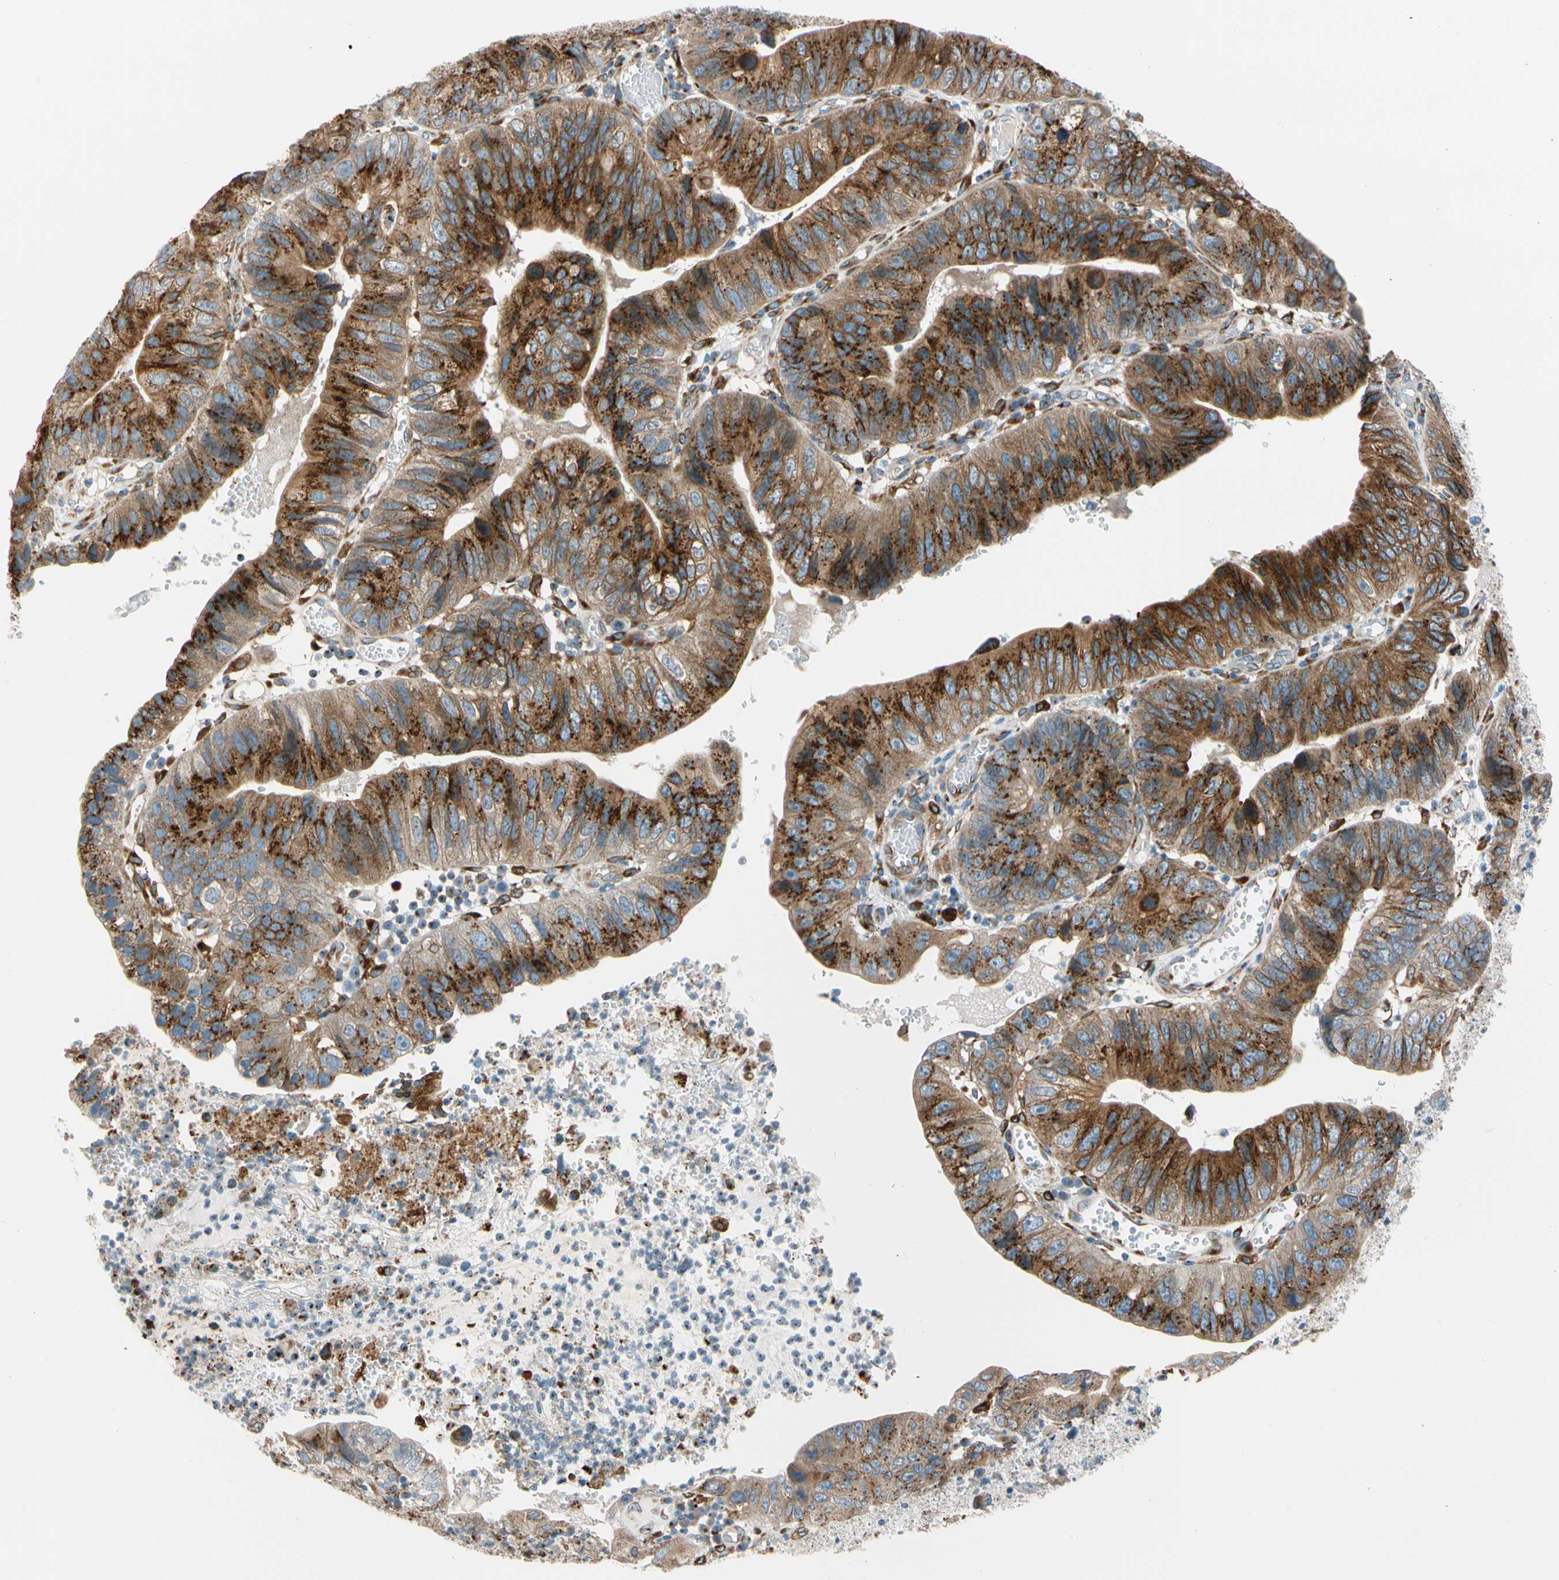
{"staining": {"intensity": "strong", "quantity": ">75%", "location": "cytoplasmic/membranous"}, "tissue": "stomach cancer", "cell_type": "Tumor cells", "image_type": "cancer", "snomed": [{"axis": "morphology", "description": "Adenocarcinoma, NOS"}, {"axis": "topography", "description": "Stomach"}], "caption": "A histopathology image of stomach adenocarcinoma stained for a protein reveals strong cytoplasmic/membranous brown staining in tumor cells.", "gene": "NUCB1", "patient": {"sex": "male", "age": 59}}